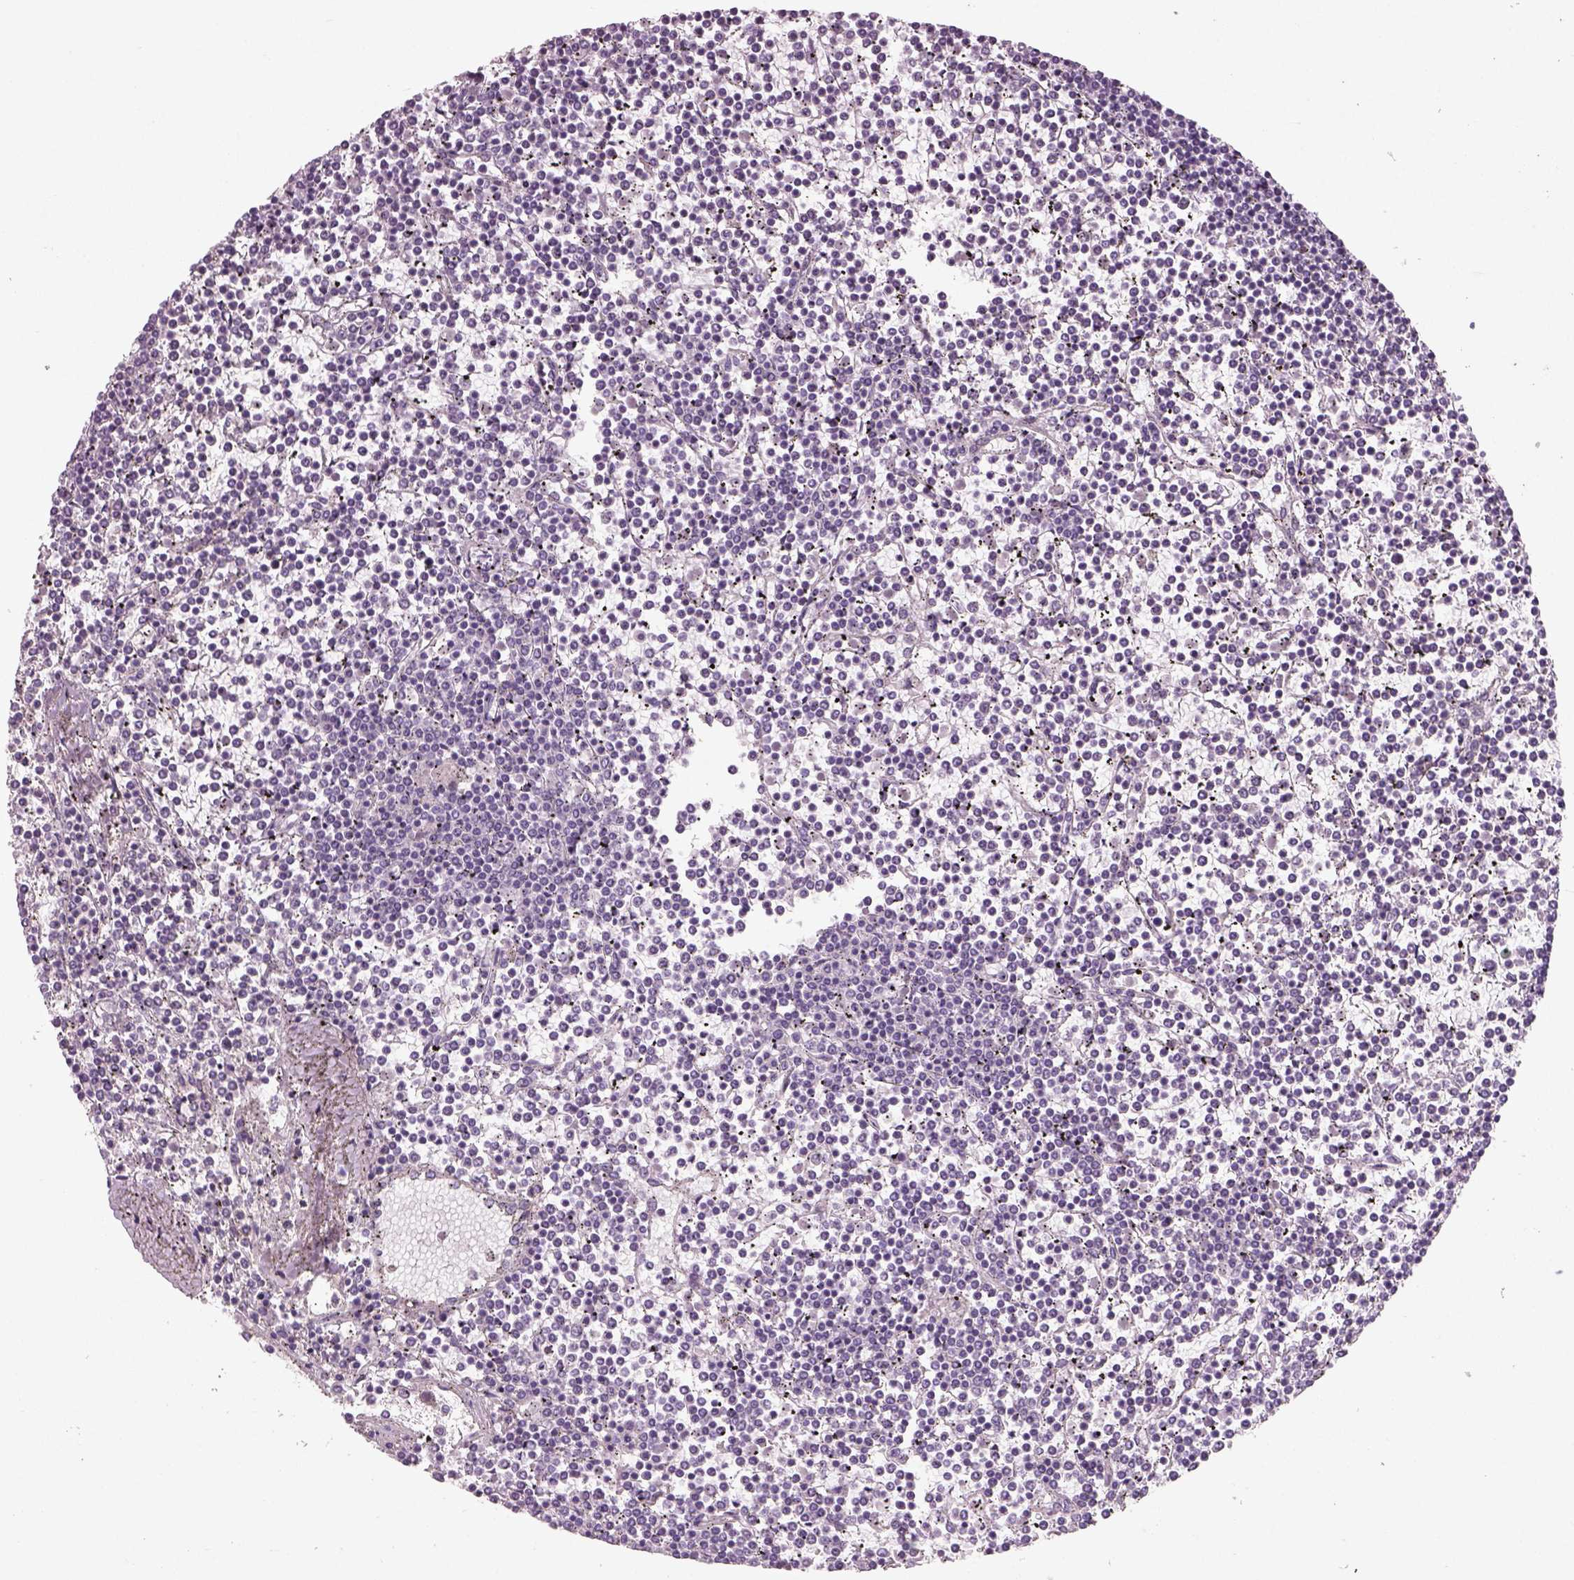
{"staining": {"intensity": "negative", "quantity": "none", "location": "none"}, "tissue": "lymphoma", "cell_type": "Tumor cells", "image_type": "cancer", "snomed": [{"axis": "morphology", "description": "Malignant lymphoma, non-Hodgkin's type, Low grade"}, {"axis": "topography", "description": "Spleen"}], "caption": "DAB immunohistochemical staining of low-grade malignant lymphoma, non-Hodgkin's type demonstrates no significant positivity in tumor cells.", "gene": "SLC6A2", "patient": {"sex": "female", "age": 19}}